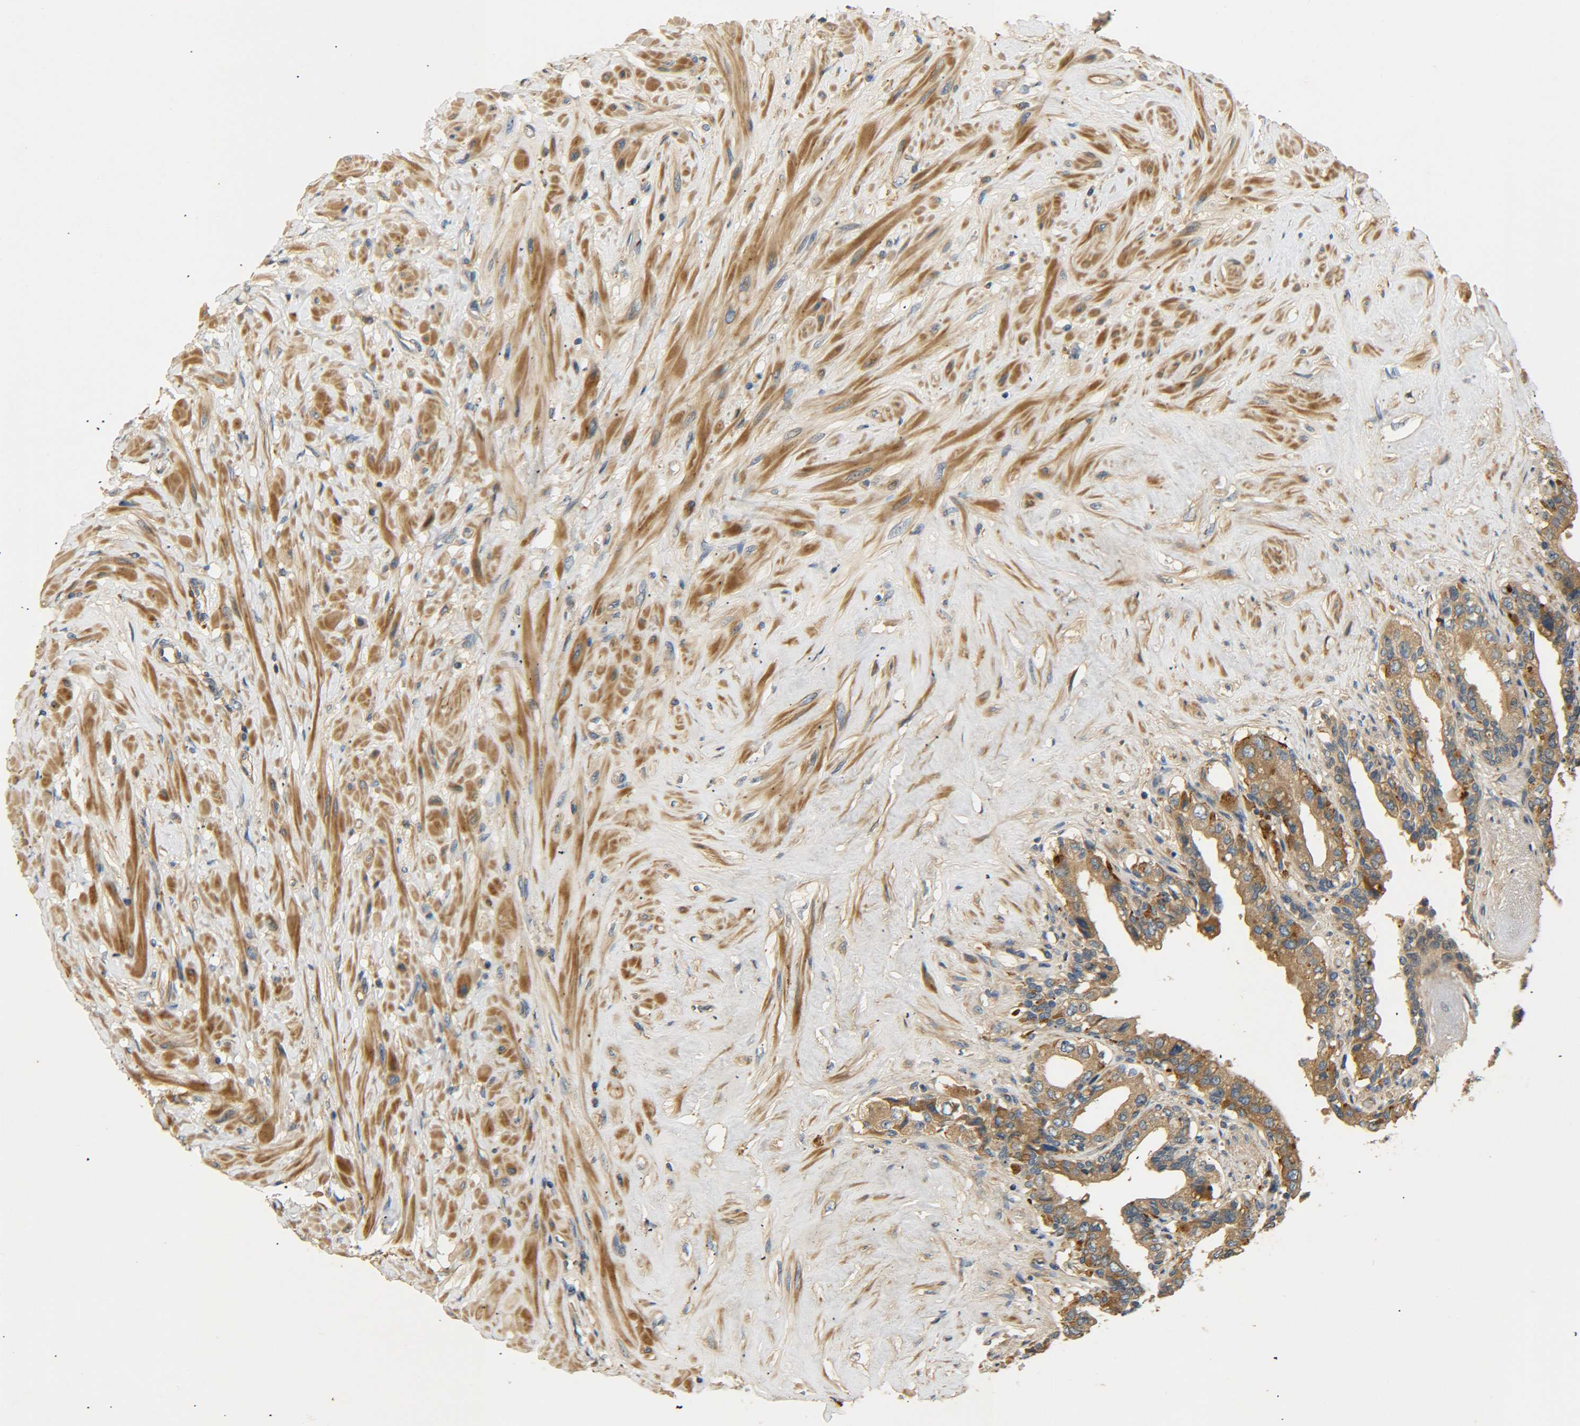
{"staining": {"intensity": "moderate", "quantity": ">75%", "location": "cytoplasmic/membranous"}, "tissue": "seminal vesicle", "cell_type": "Glandular cells", "image_type": "normal", "snomed": [{"axis": "morphology", "description": "Normal tissue, NOS"}, {"axis": "topography", "description": "Seminal veicle"}], "caption": "Immunohistochemical staining of normal human seminal vesicle reveals >75% levels of moderate cytoplasmic/membranous protein staining in approximately >75% of glandular cells. Using DAB (3,3'-diaminobenzidine) (brown) and hematoxylin (blue) stains, captured at high magnification using brightfield microscopy.", "gene": "LRCH3", "patient": {"sex": "male", "age": 63}}